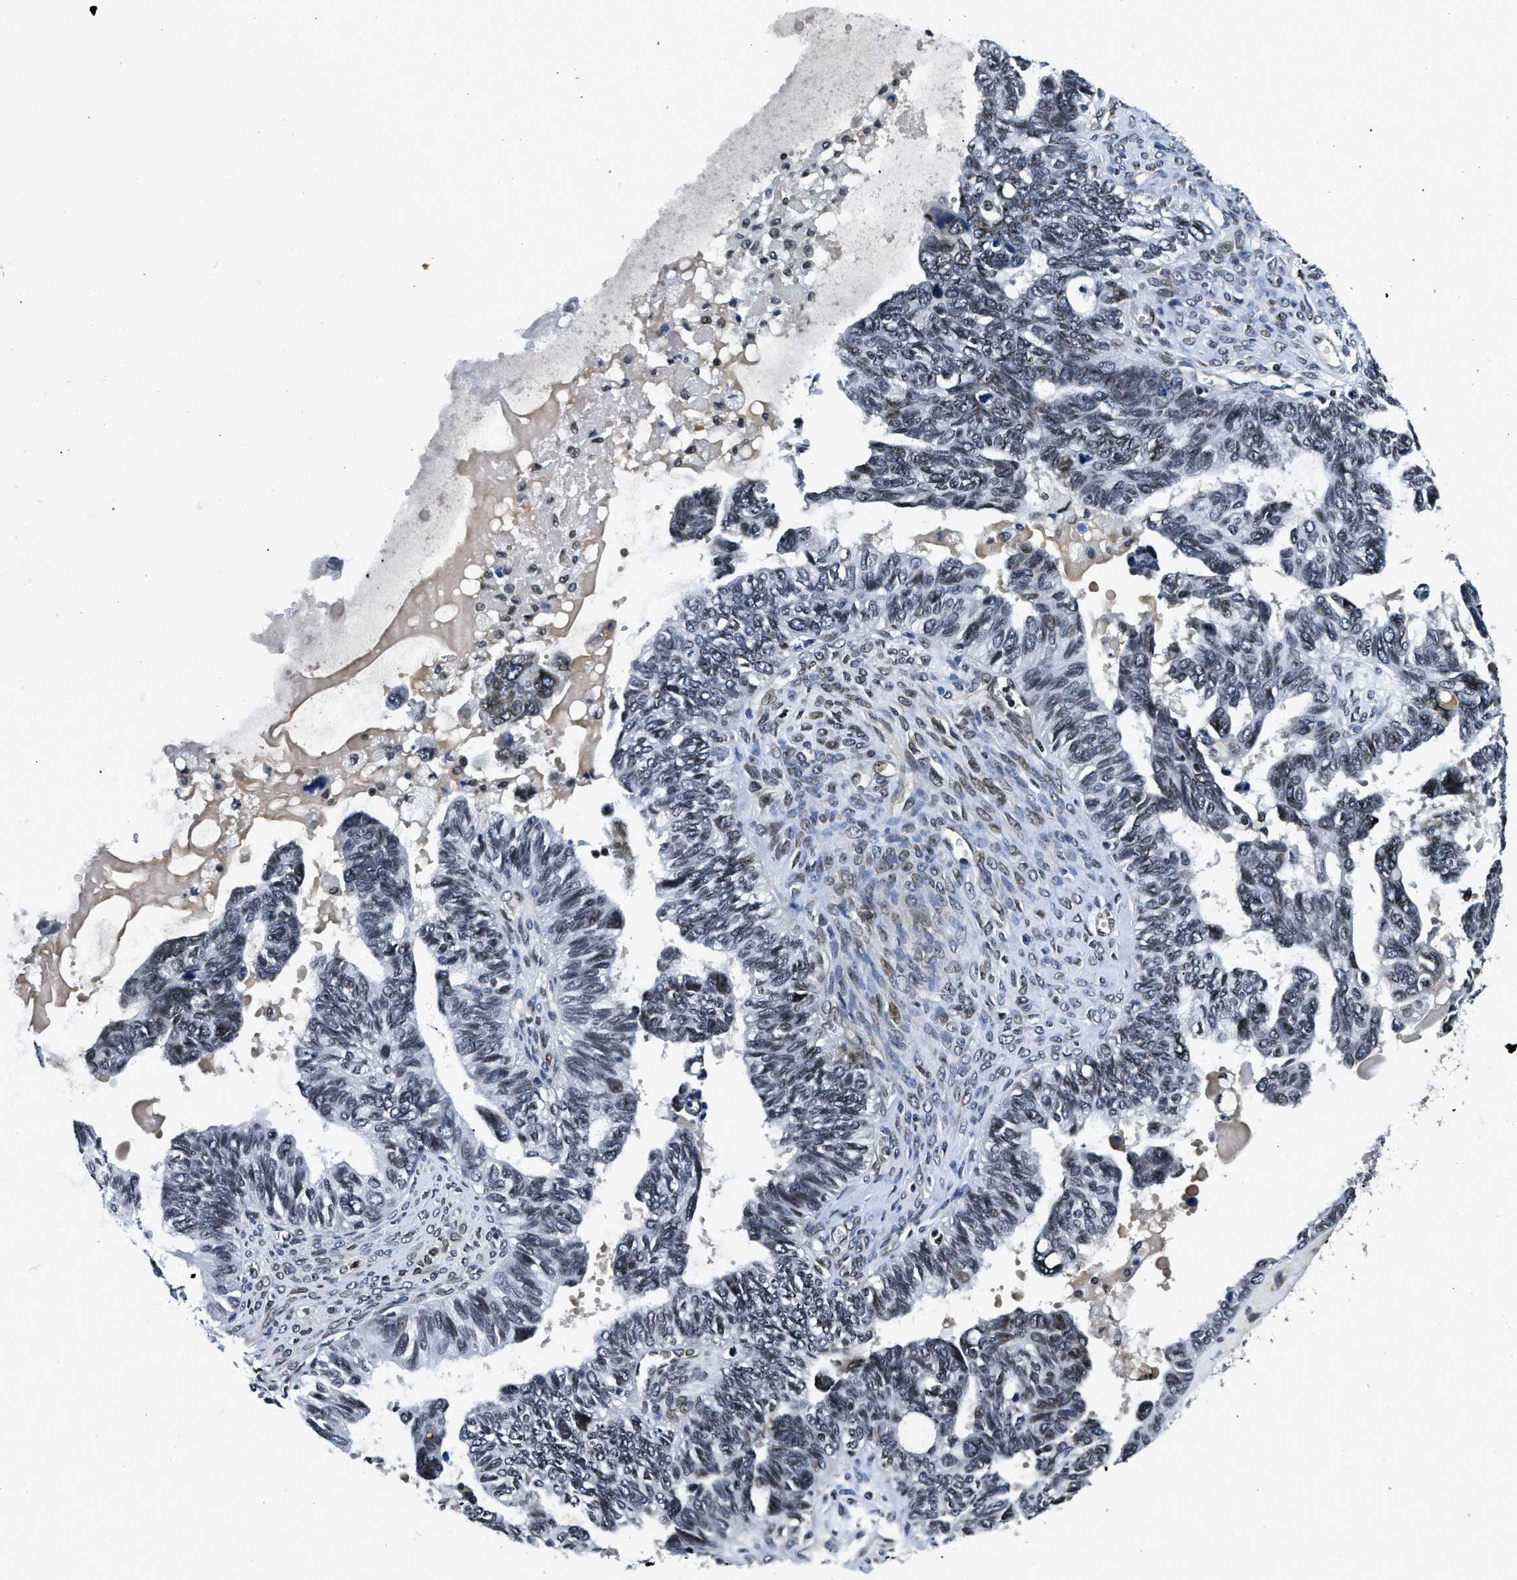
{"staining": {"intensity": "weak", "quantity": "<25%", "location": "nuclear"}, "tissue": "ovarian cancer", "cell_type": "Tumor cells", "image_type": "cancer", "snomed": [{"axis": "morphology", "description": "Cystadenocarcinoma, serous, NOS"}, {"axis": "topography", "description": "Ovary"}], "caption": "High power microscopy micrograph of an immunohistochemistry (IHC) image of serous cystadenocarcinoma (ovarian), revealing no significant expression in tumor cells.", "gene": "ZC3HC1", "patient": {"sex": "female", "age": 79}}